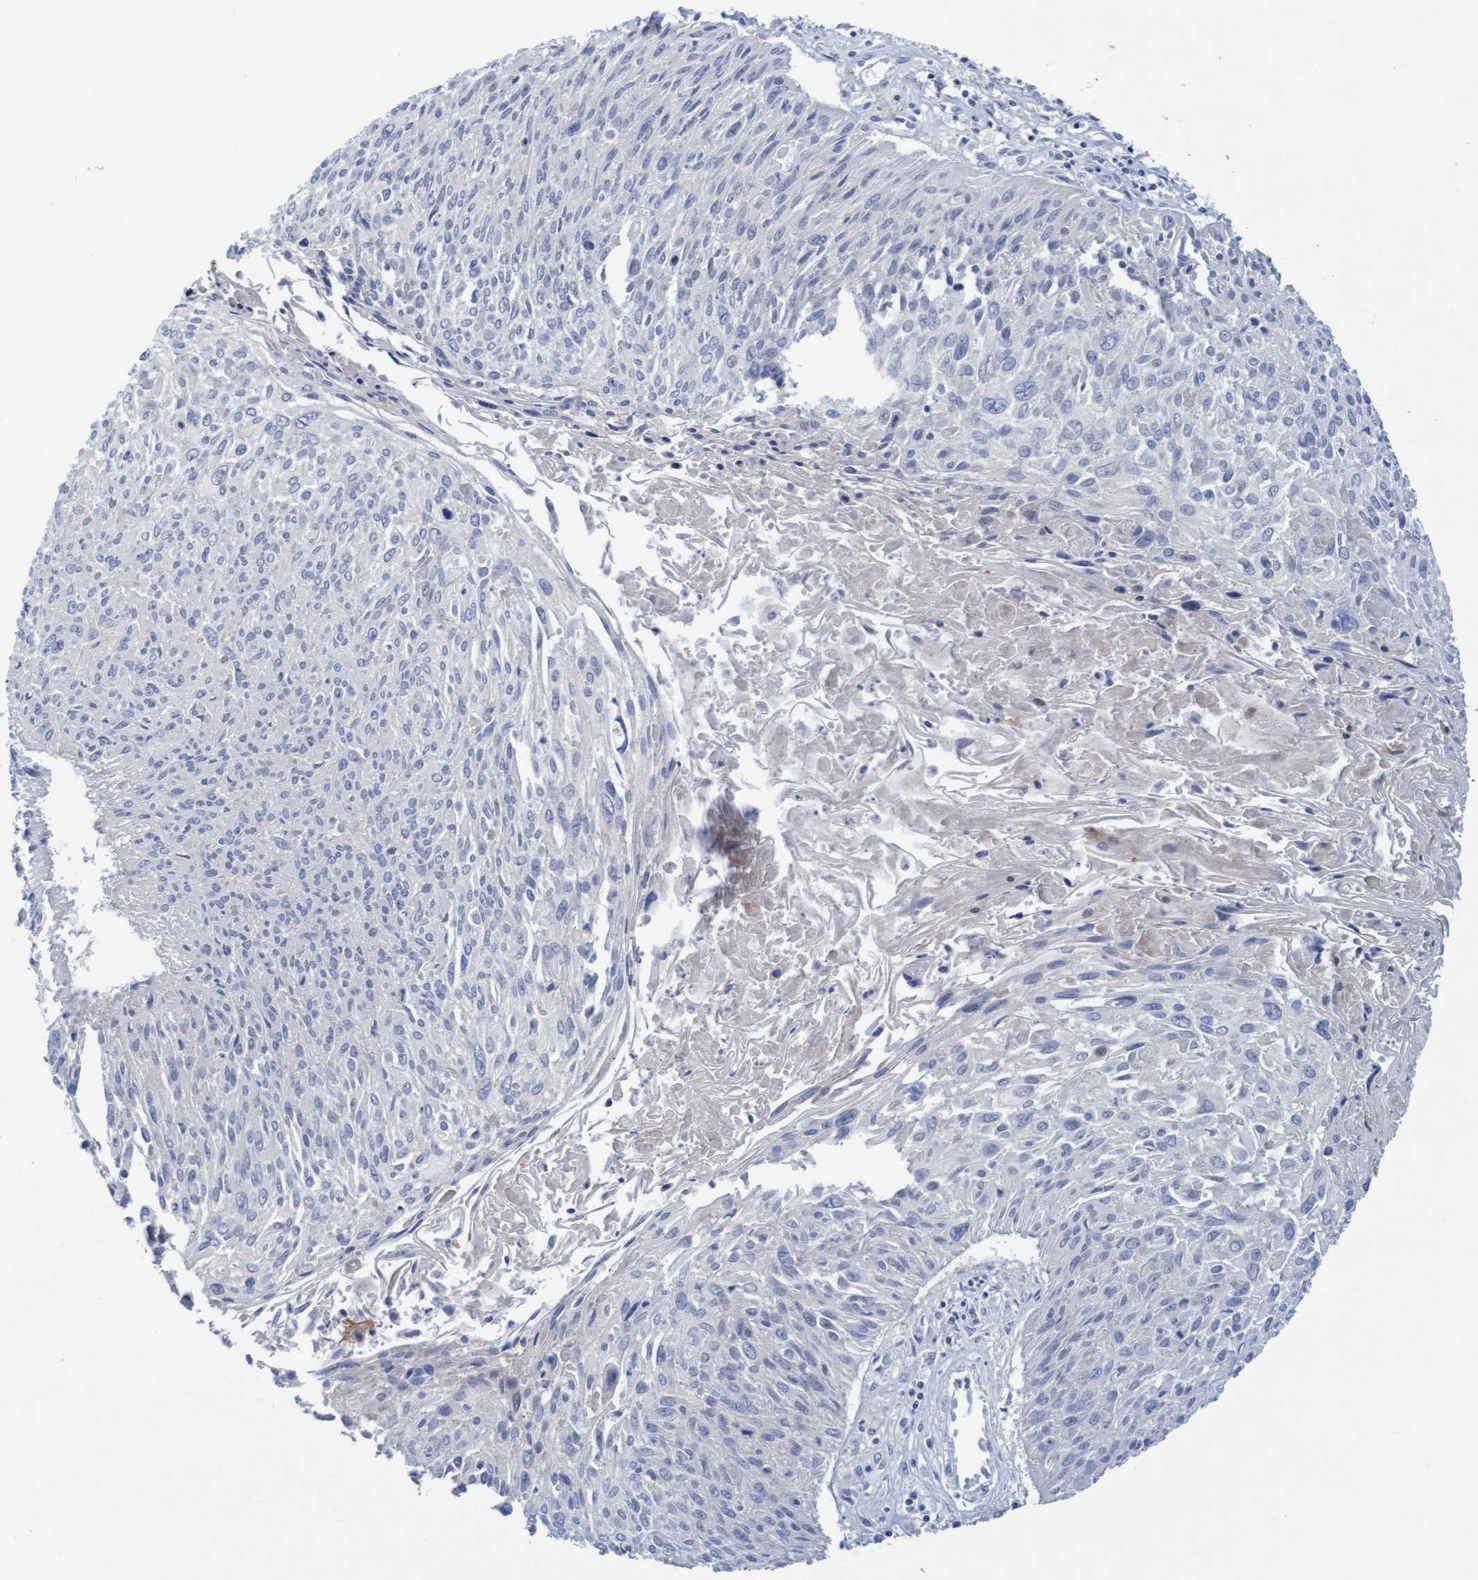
{"staining": {"intensity": "negative", "quantity": "none", "location": "none"}, "tissue": "cervical cancer", "cell_type": "Tumor cells", "image_type": "cancer", "snomed": [{"axis": "morphology", "description": "Squamous cell carcinoma, NOS"}, {"axis": "topography", "description": "Cervix"}], "caption": "This image is of cervical cancer (squamous cell carcinoma) stained with immunohistochemistry to label a protein in brown with the nuclei are counter-stained blue. There is no positivity in tumor cells.", "gene": "KLHL25", "patient": {"sex": "female", "age": 51}}